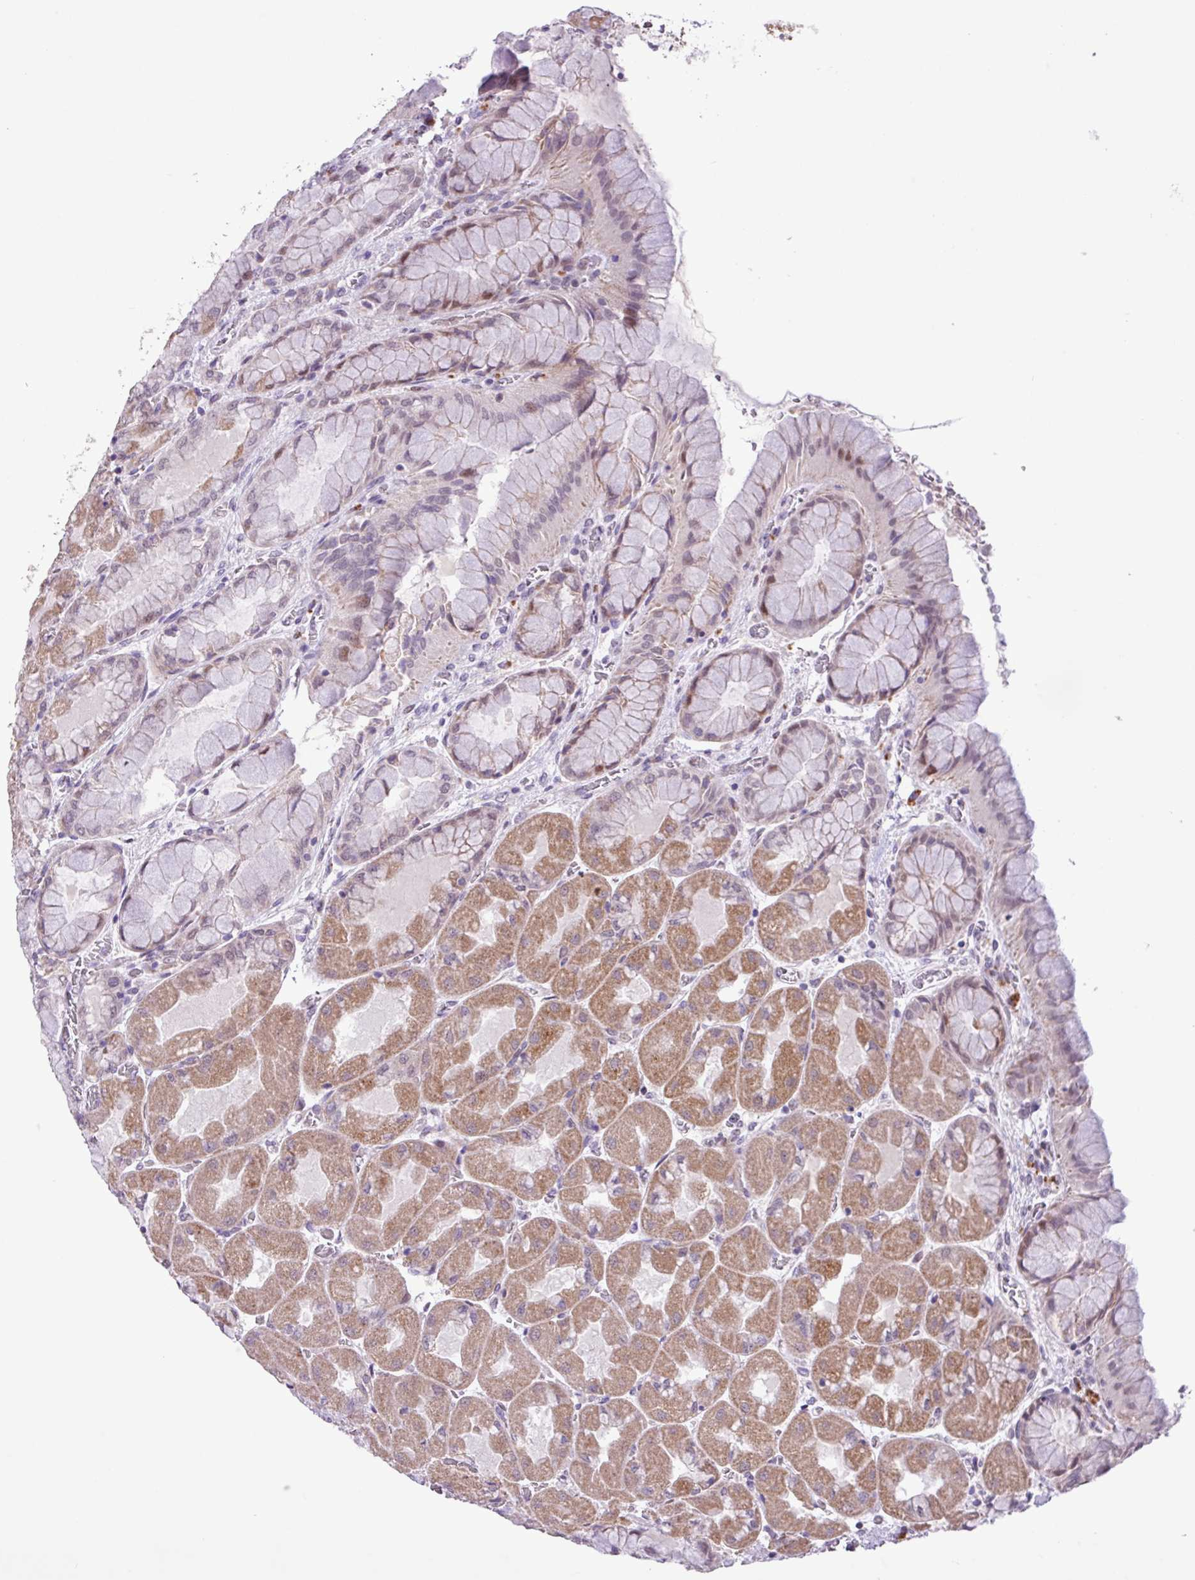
{"staining": {"intensity": "moderate", "quantity": ">75%", "location": "cytoplasmic/membranous,nuclear"}, "tissue": "stomach", "cell_type": "Glandular cells", "image_type": "normal", "snomed": [{"axis": "morphology", "description": "Normal tissue, NOS"}, {"axis": "topography", "description": "Stomach"}], "caption": "A brown stain shows moderate cytoplasmic/membranous,nuclear expression of a protein in glandular cells of unremarkable stomach. The staining was performed using DAB (3,3'-diaminobenzidine), with brown indicating positive protein expression. Nuclei are stained blue with hematoxylin.", "gene": "ZNF354A", "patient": {"sex": "female", "age": 61}}